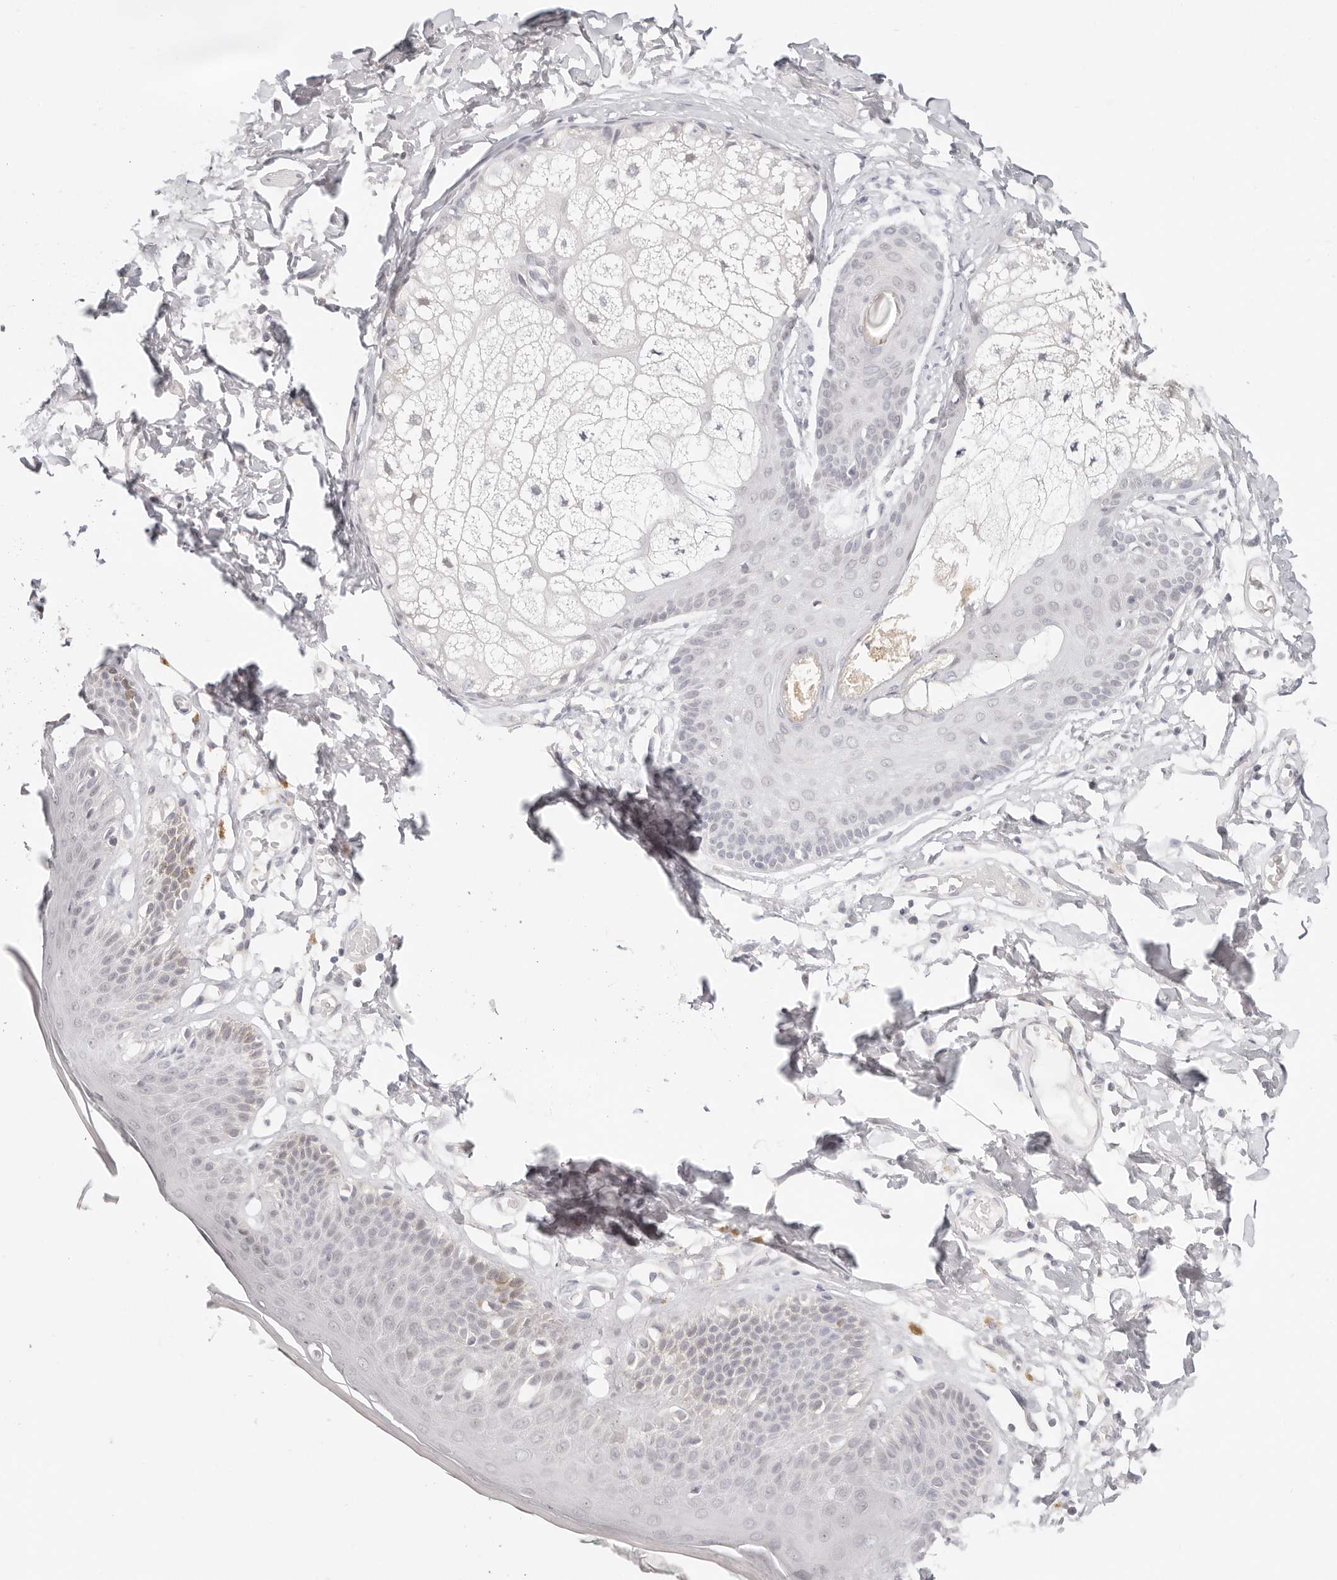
{"staining": {"intensity": "weak", "quantity": "<25%", "location": "cytoplasmic/membranous"}, "tissue": "skin", "cell_type": "Epidermal cells", "image_type": "normal", "snomed": [{"axis": "morphology", "description": "Normal tissue, NOS"}, {"axis": "topography", "description": "Vulva"}], "caption": "High power microscopy photomicrograph of an immunohistochemistry photomicrograph of benign skin, revealing no significant expression in epidermal cells.", "gene": "ASCL1", "patient": {"sex": "female", "age": 73}}